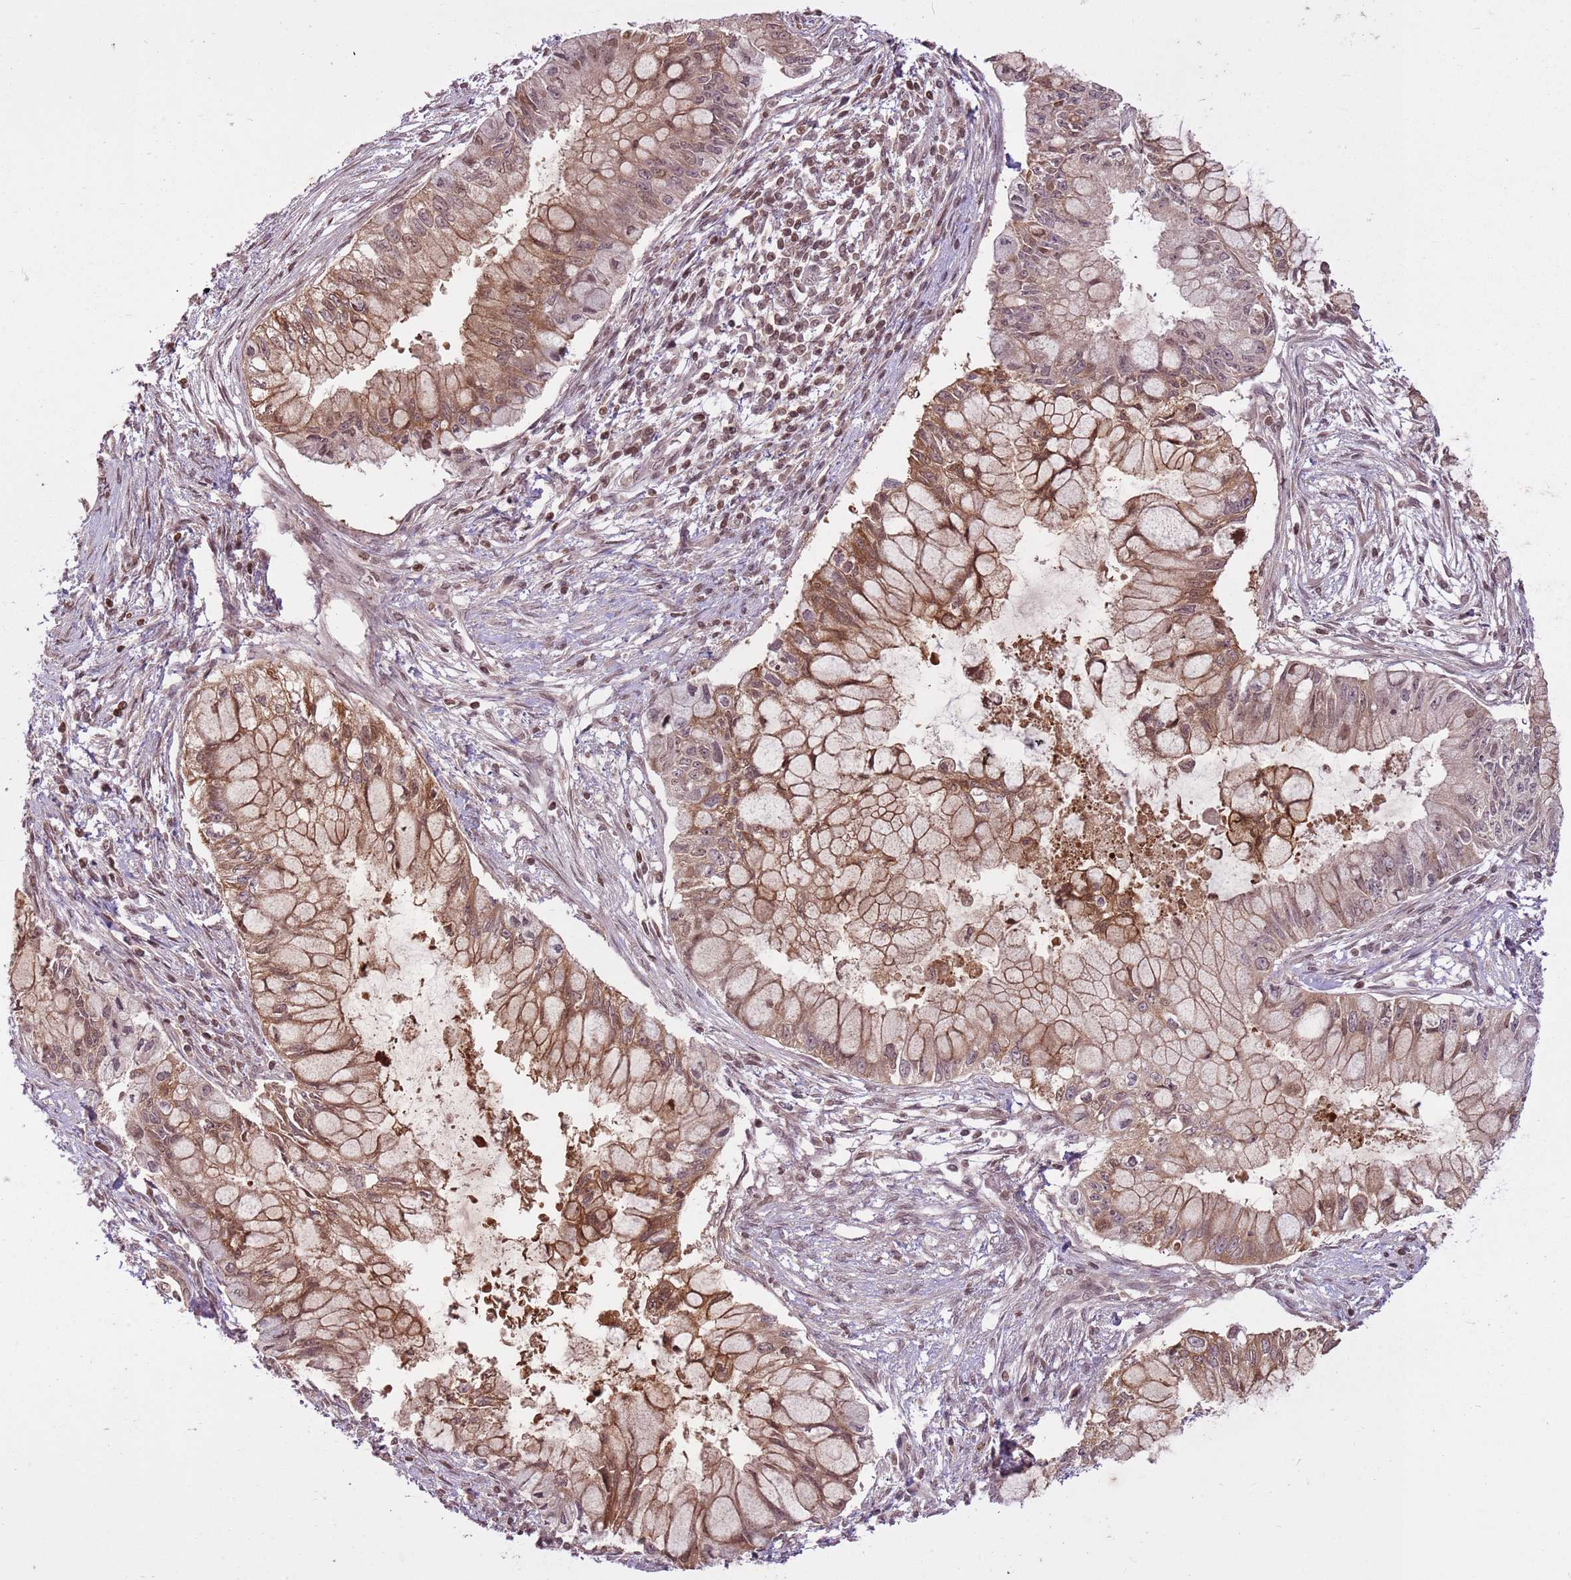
{"staining": {"intensity": "moderate", "quantity": ">75%", "location": "cytoplasmic/membranous,nuclear"}, "tissue": "pancreatic cancer", "cell_type": "Tumor cells", "image_type": "cancer", "snomed": [{"axis": "morphology", "description": "Adenocarcinoma, NOS"}, {"axis": "topography", "description": "Pancreas"}], "caption": "Pancreatic cancer (adenocarcinoma) stained with DAB IHC shows medium levels of moderate cytoplasmic/membranous and nuclear positivity in about >75% of tumor cells. Using DAB (3,3'-diaminobenzidine) (brown) and hematoxylin (blue) stains, captured at high magnification using brightfield microscopy.", "gene": "CAPN9", "patient": {"sex": "male", "age": 48}}